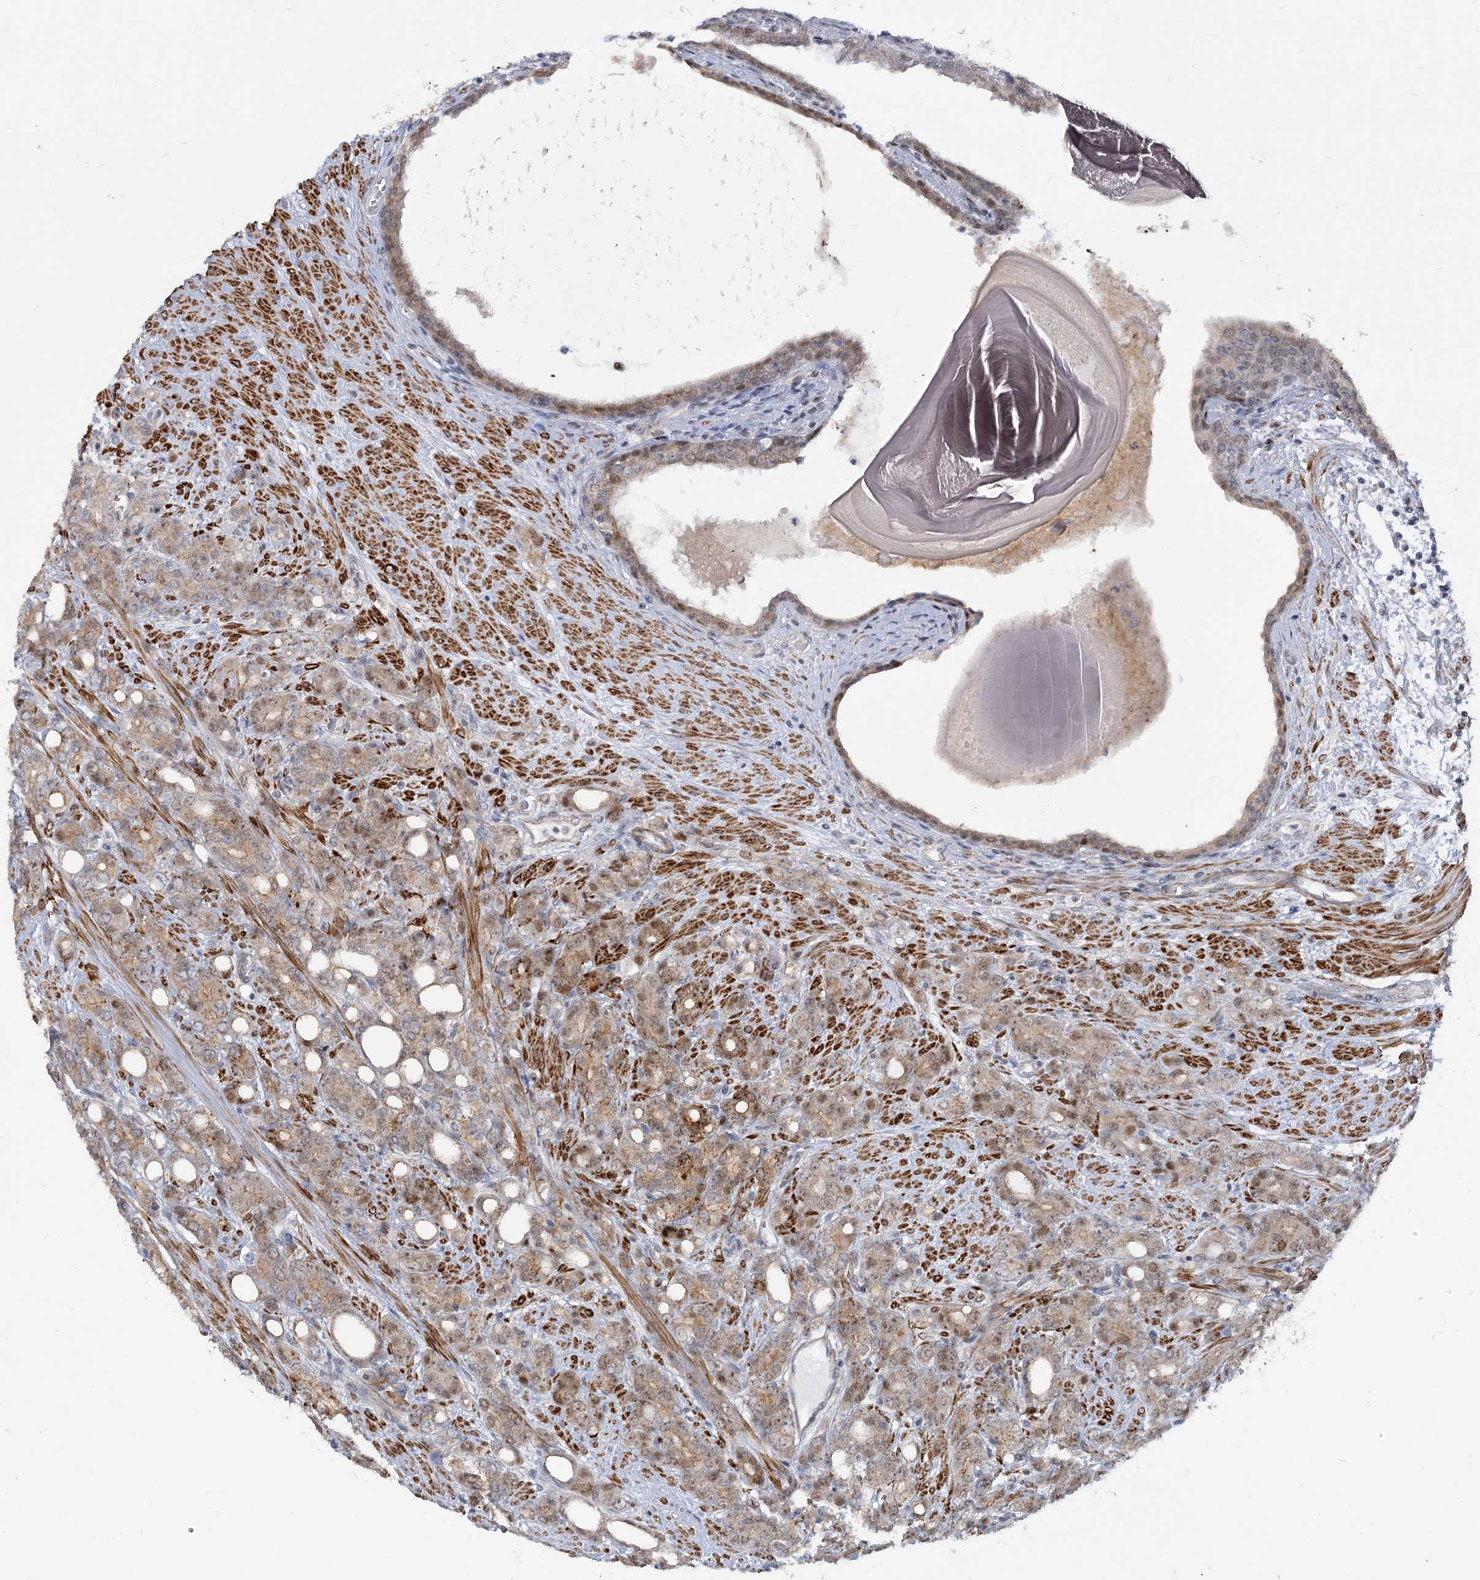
{"staining": {"intensity": "moderate", "quantity": ">75%", "location": "cytoplasmic/membranous,nuclear"}, "tissue": "prostate cancer", "cell_type": "Tumor cells", "image_type": "cancer", "snomed": [{"axis": "morphology", "description": "Adenocarcinoma, High grade"}, {"axis": "topography", "description": "Prostate"}], "caption": "Protein staining of adenocarcinoma (high-grade) (prostate) tissue shows moderate cytoplasmic/membranous and nuclear positivity in about >75% of tumor cells.", "gene": "ARSI", "patient": {"sex": "male", "age": 62}}